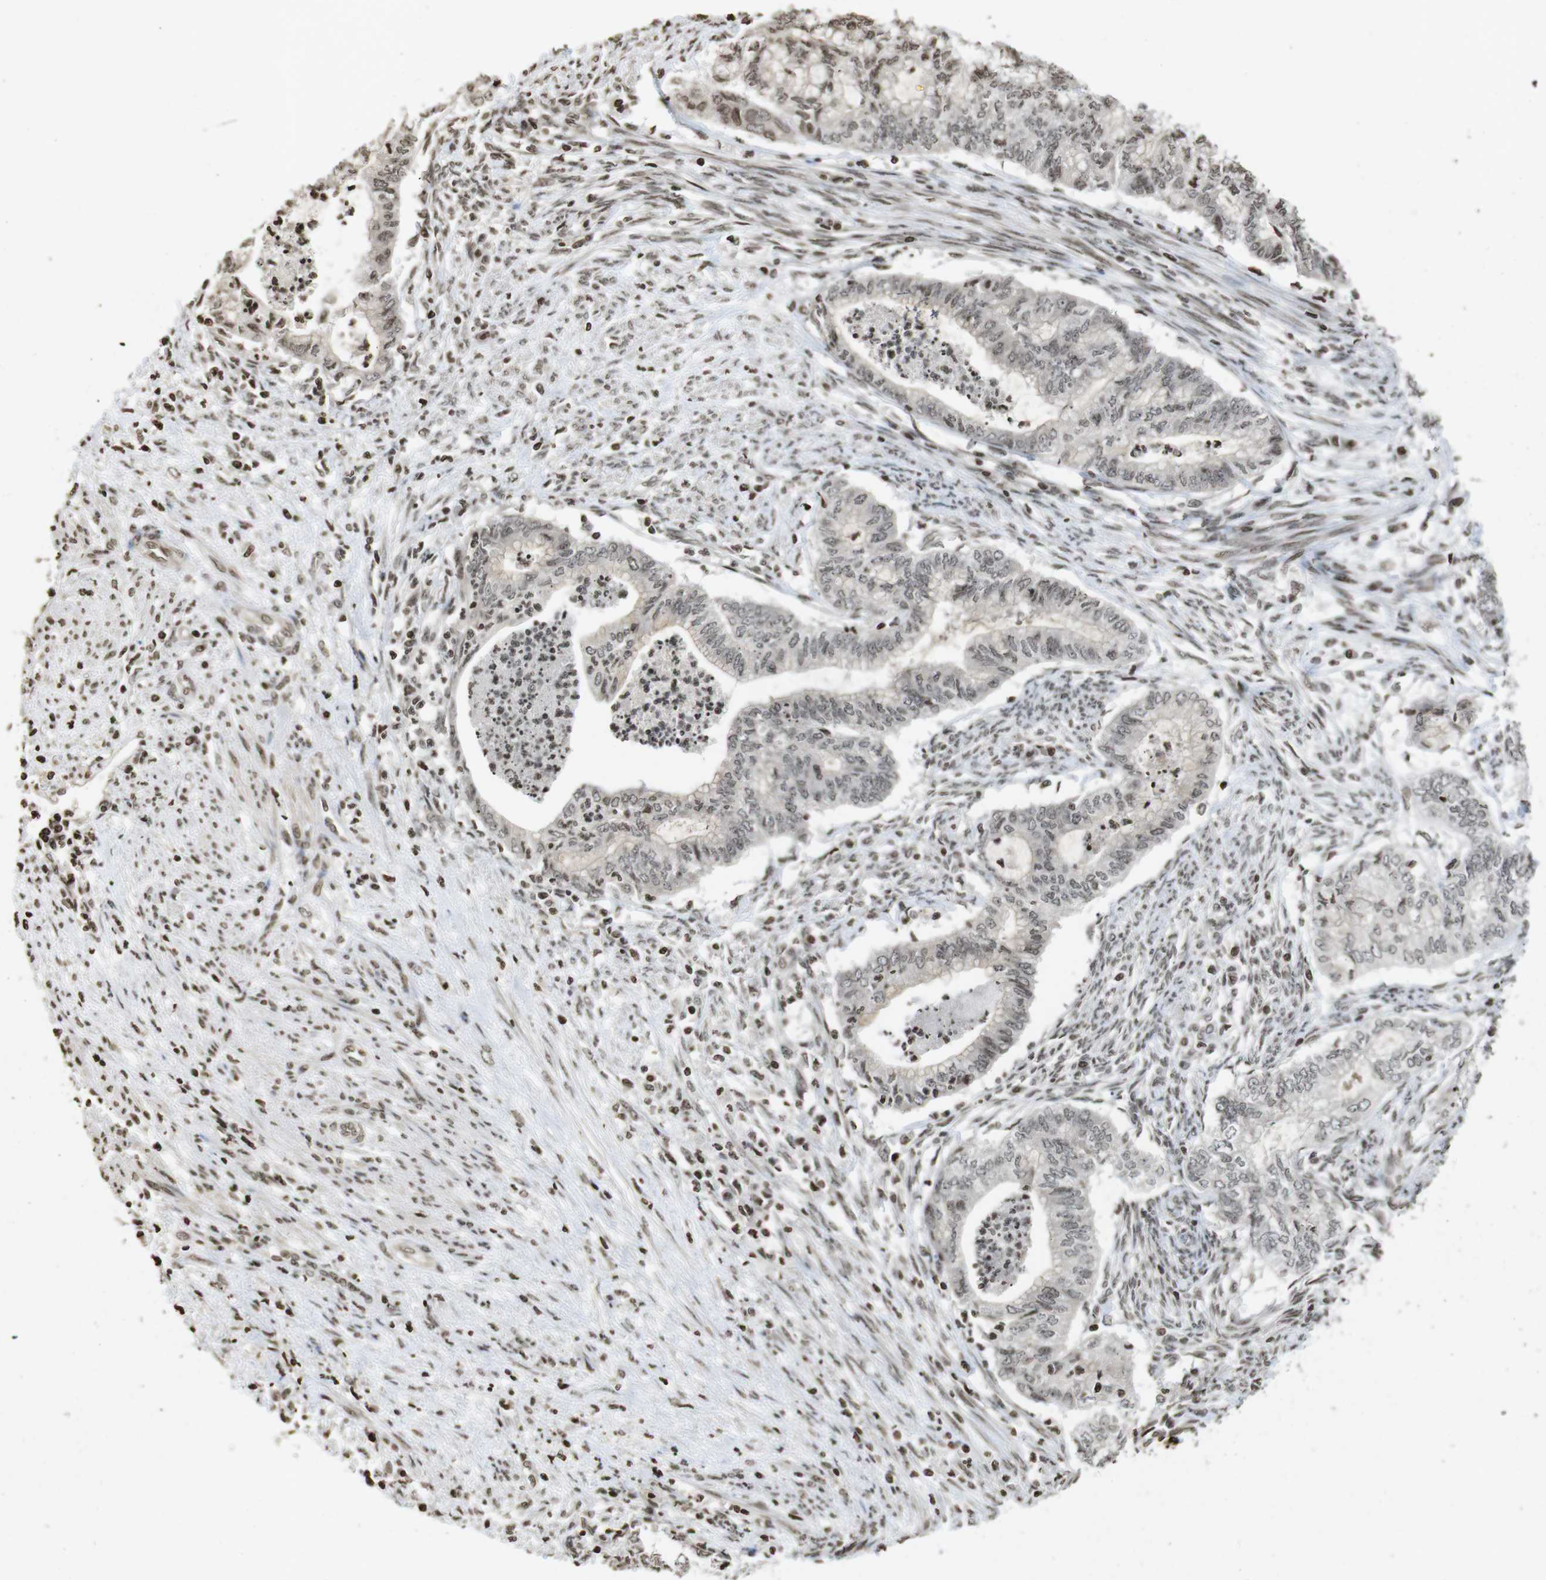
{"staining": {"intensity": "moderate", "quantity": "<25%", "location": "nuclear"}, "tissue": "endometrial cancer", "cell_type": "Tumor cells", "image_type": "cancer", "snomed": [{"axis": "morphology", "description": "Necrosis, NOS"}, {"axis": "morphology", "description": "Adenocarcinoma, NOS"}, {"axis": "topography", "description": "Endometrium"}], "caption": "Immunohistochemical staining of human endometrial cancer displays low levels of moderate nuclear positivity in approximately <25% of tumor cells. Using DAB (brown) and hematoxylin (blue) stains, captured at high magnification using brightfield microscopy.", "gene": "FOXA3", "patient": {"sex": "female", "age": 79}}